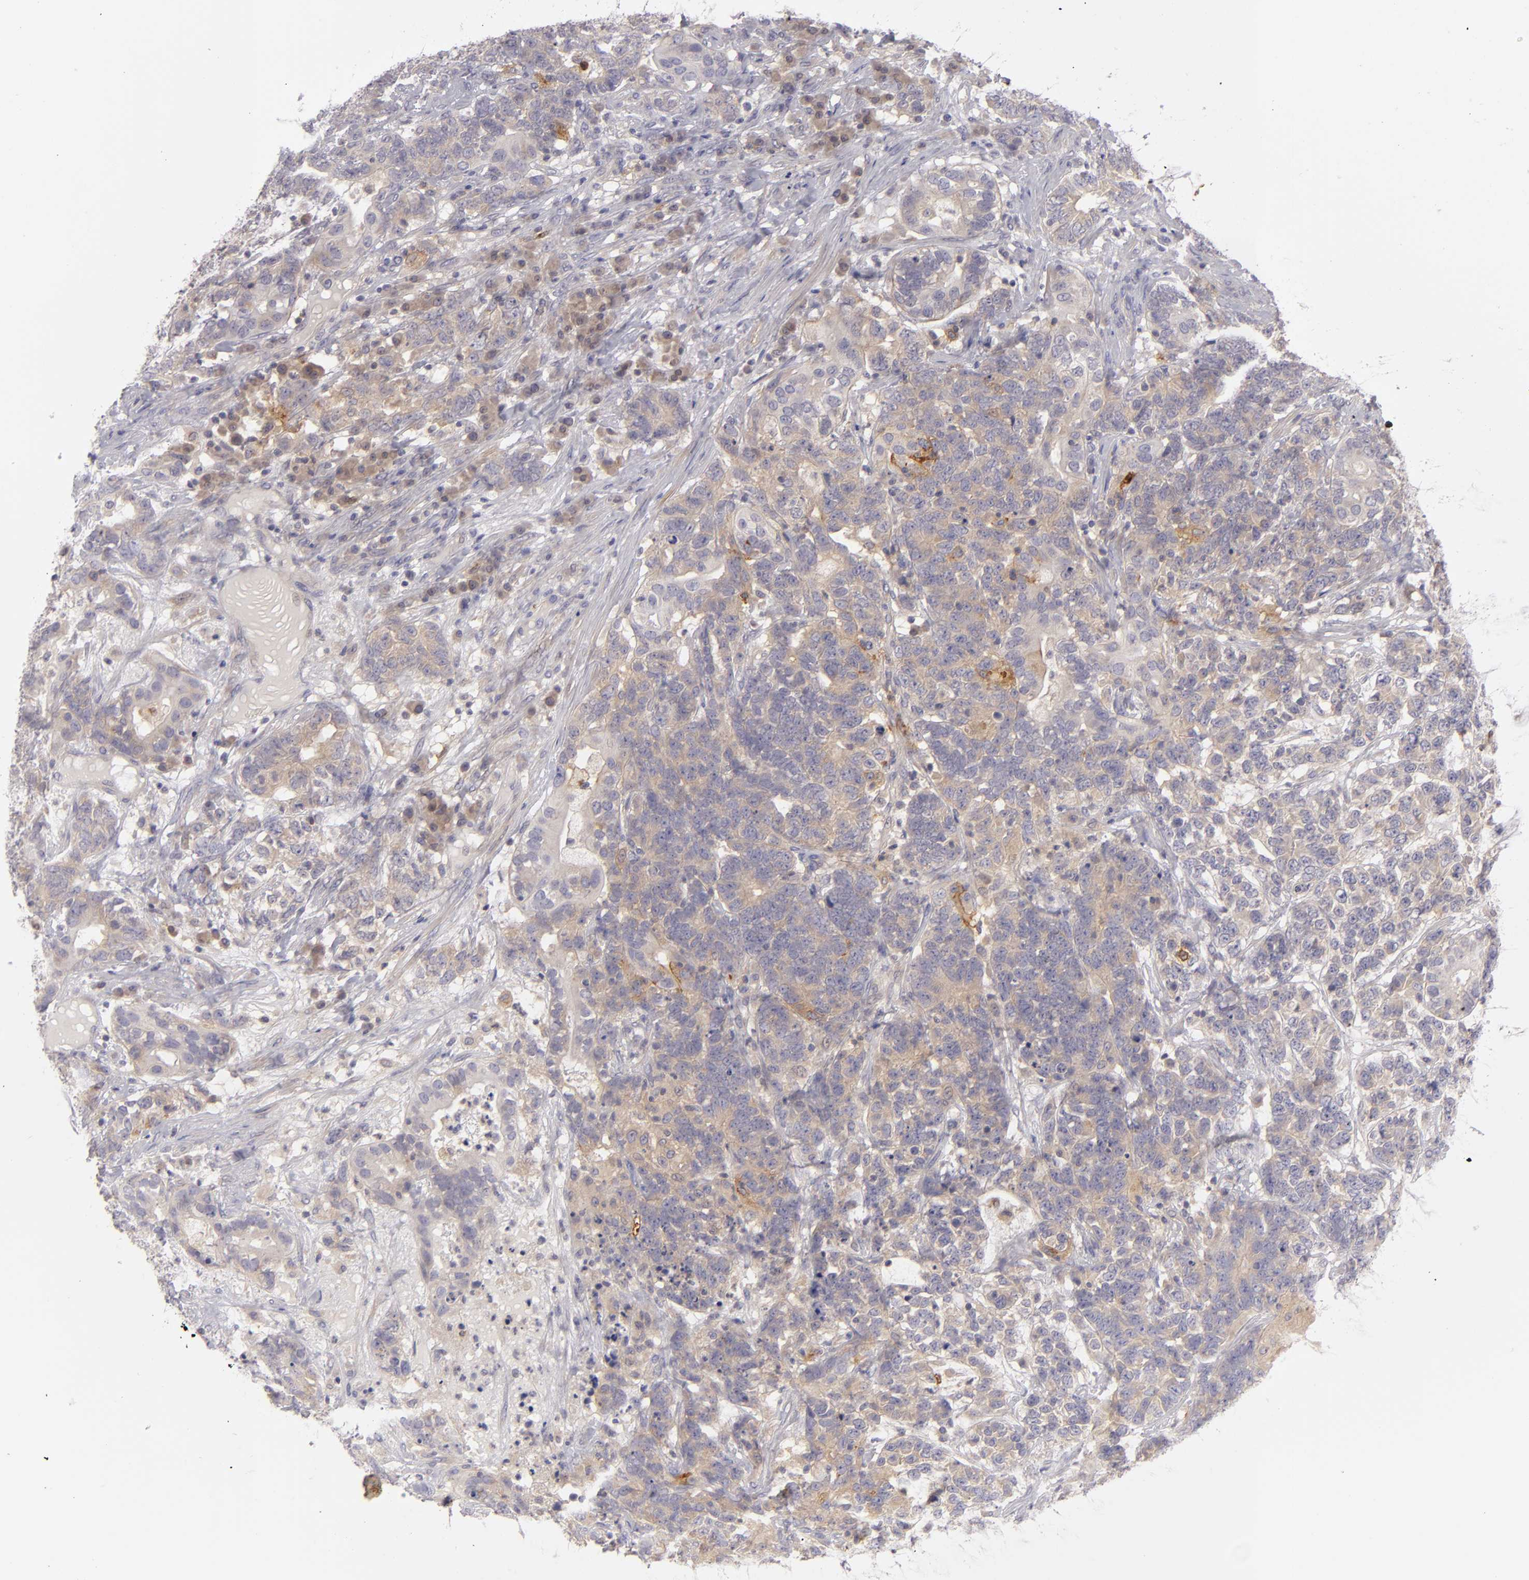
{"staining": {"intensity": "weak", "quantity": "25%-75%", "location": "cytoplasmic/membranous"}, "tissue": "testis cancer", "cell_type": "Tumor cells", "image_type": "cancer", "snomed": [{"axis": "morphology", "description": "Carcinoma, Embryonal, NOS"}, {"axis": "topography", "description": "Testis"}], "caption": "Immunohistochemistry photomicrograph of neoplastic tissue: testis embryonal carcinoma stained using immunohistochemistry reveals low levels of weak protein expression localized specifically in the cytoplasmic/membranous of tumor cells, appearing as a cytoplasmic/membranous brown color.", "gene": "CD83", "patient": {"sex": "male", "age": 26}}